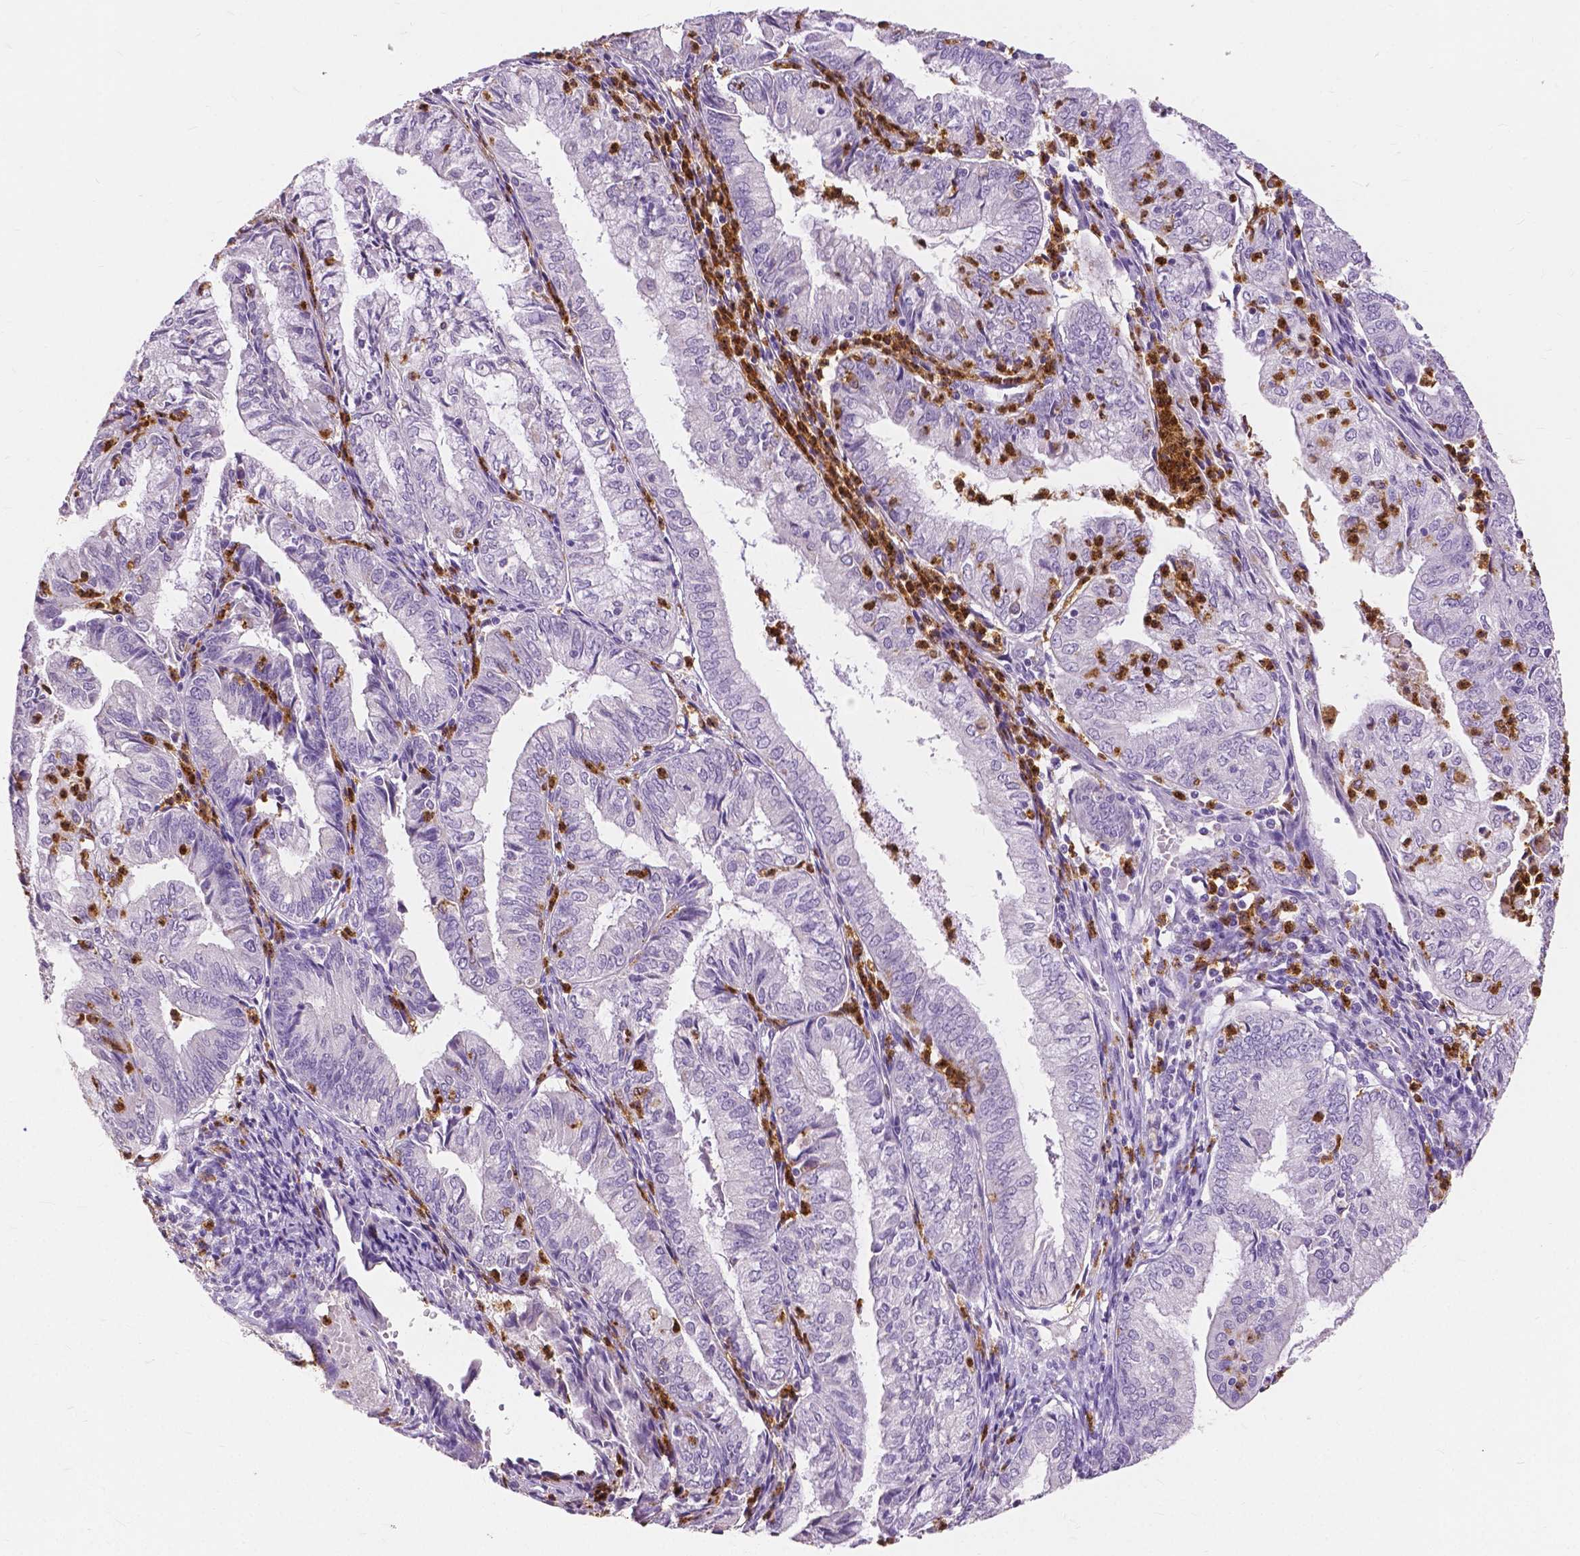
{"staining": {"intensity": "negative", "quantity": "none", "location": "none"}, "tissue": "endometrial cancer", "cell_type": "Tumor cells", "image_type": "cancer", "snomed": [{"axis": "morphology", "description": "Adenocarcinoma, NOS"}, {"axis": "topography", "description": "Endometrium"}], "caption": "Adenocarcinoma (endometrial) was stained to show a protein in brown. There is no significant positivity in tumor cells.", "gene": "CXCR2", "patient": {"sex": "female", "age": 55}}